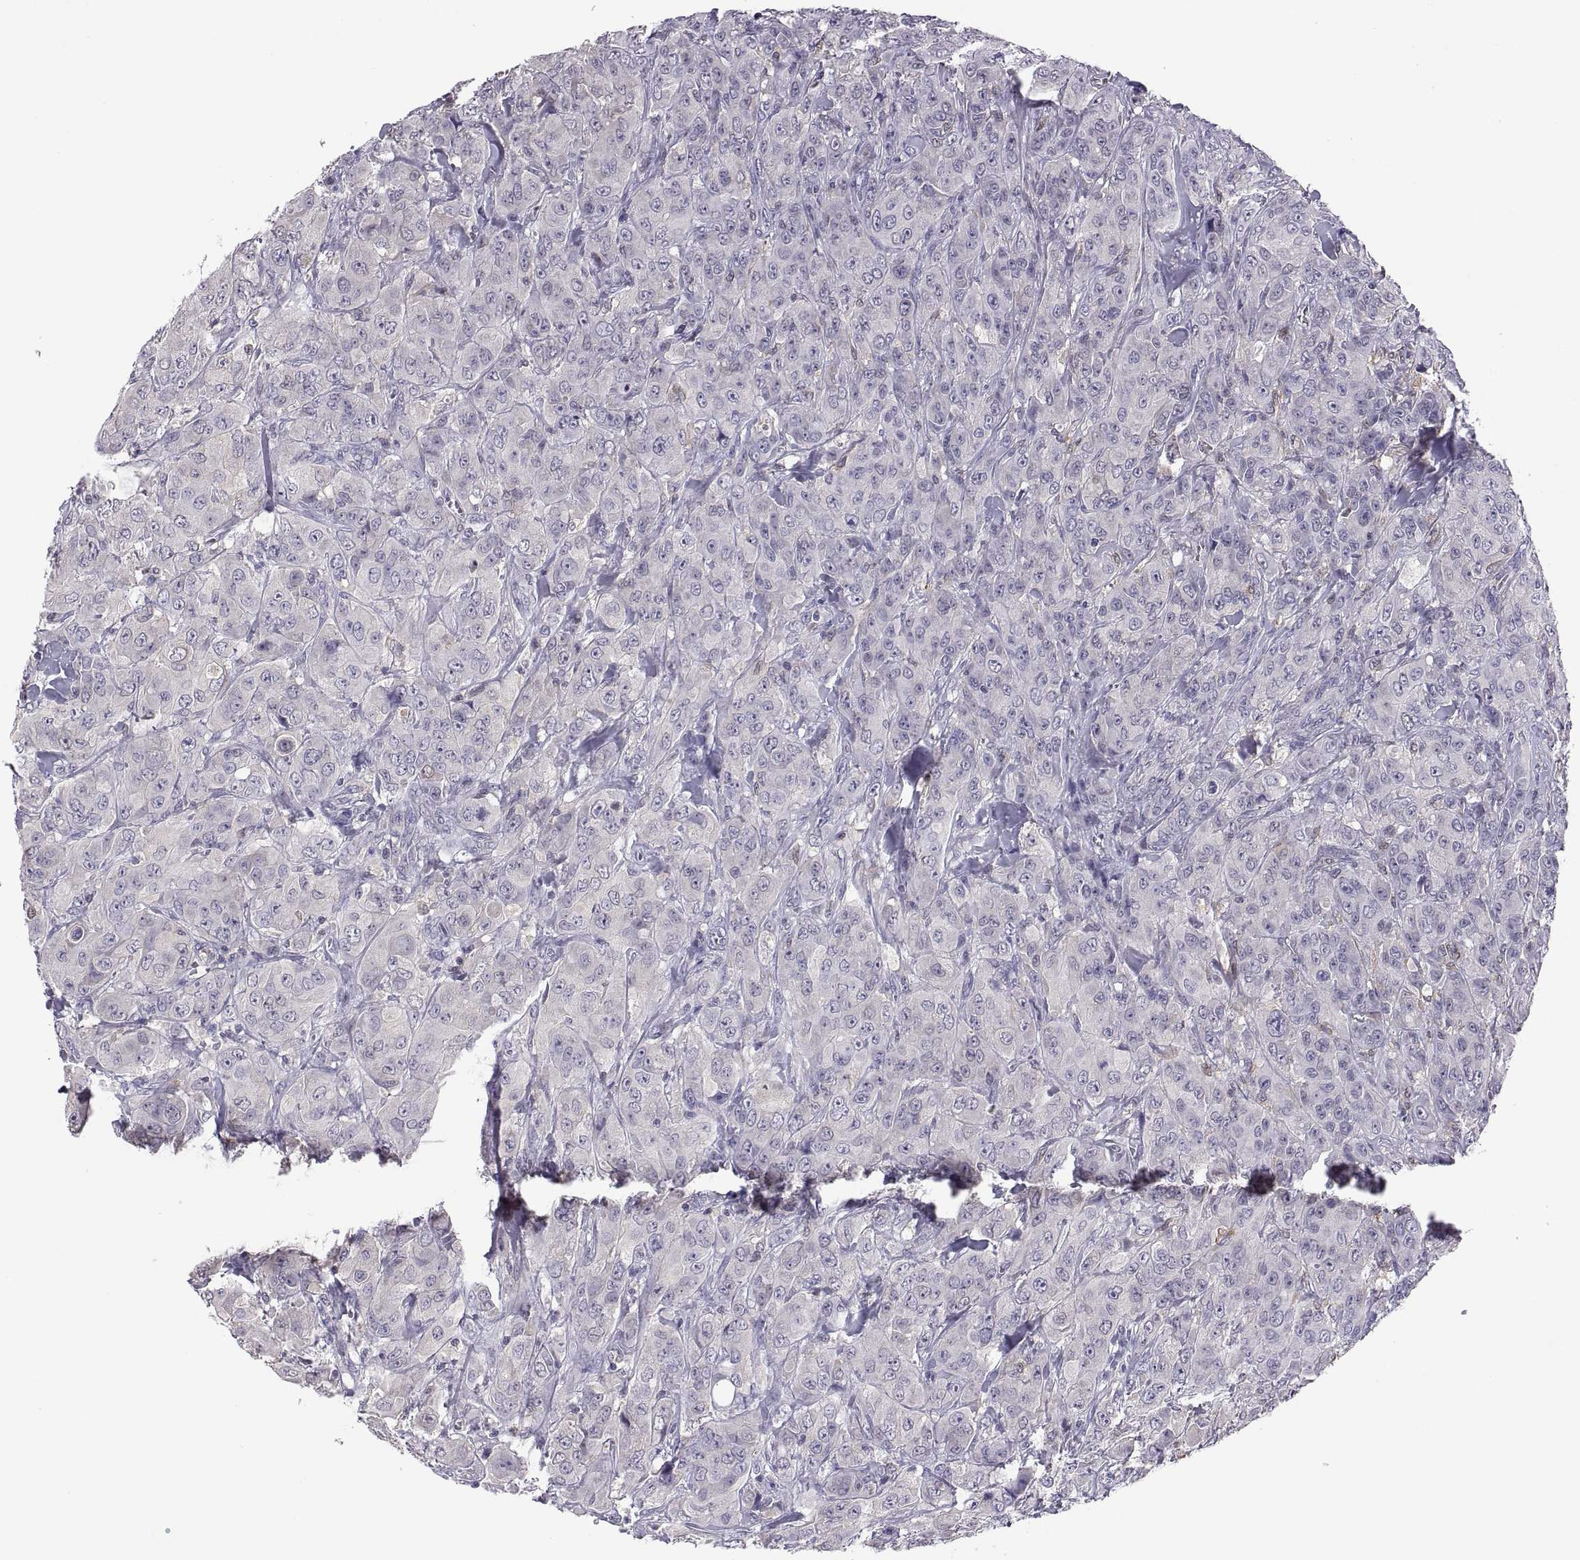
{"staining": {"intensity": "weak", "quantity": "<25%", "location": "cytoplasmic/membranous"}, "tissue": "breast cancer", "cell_type": "Tumor cells", "image_type": "cancer", "snomed": [{"axis": "morphology", "description": "Duct carcinoma"}, {"axis": "topography", "description": "Breast"}], "caption": "A histopathology image of breast cancer stained for a protein reveals no brown staining in tumor cells.", "gene": "FGF9", "patient": {"sex": "female", "age": 43}}